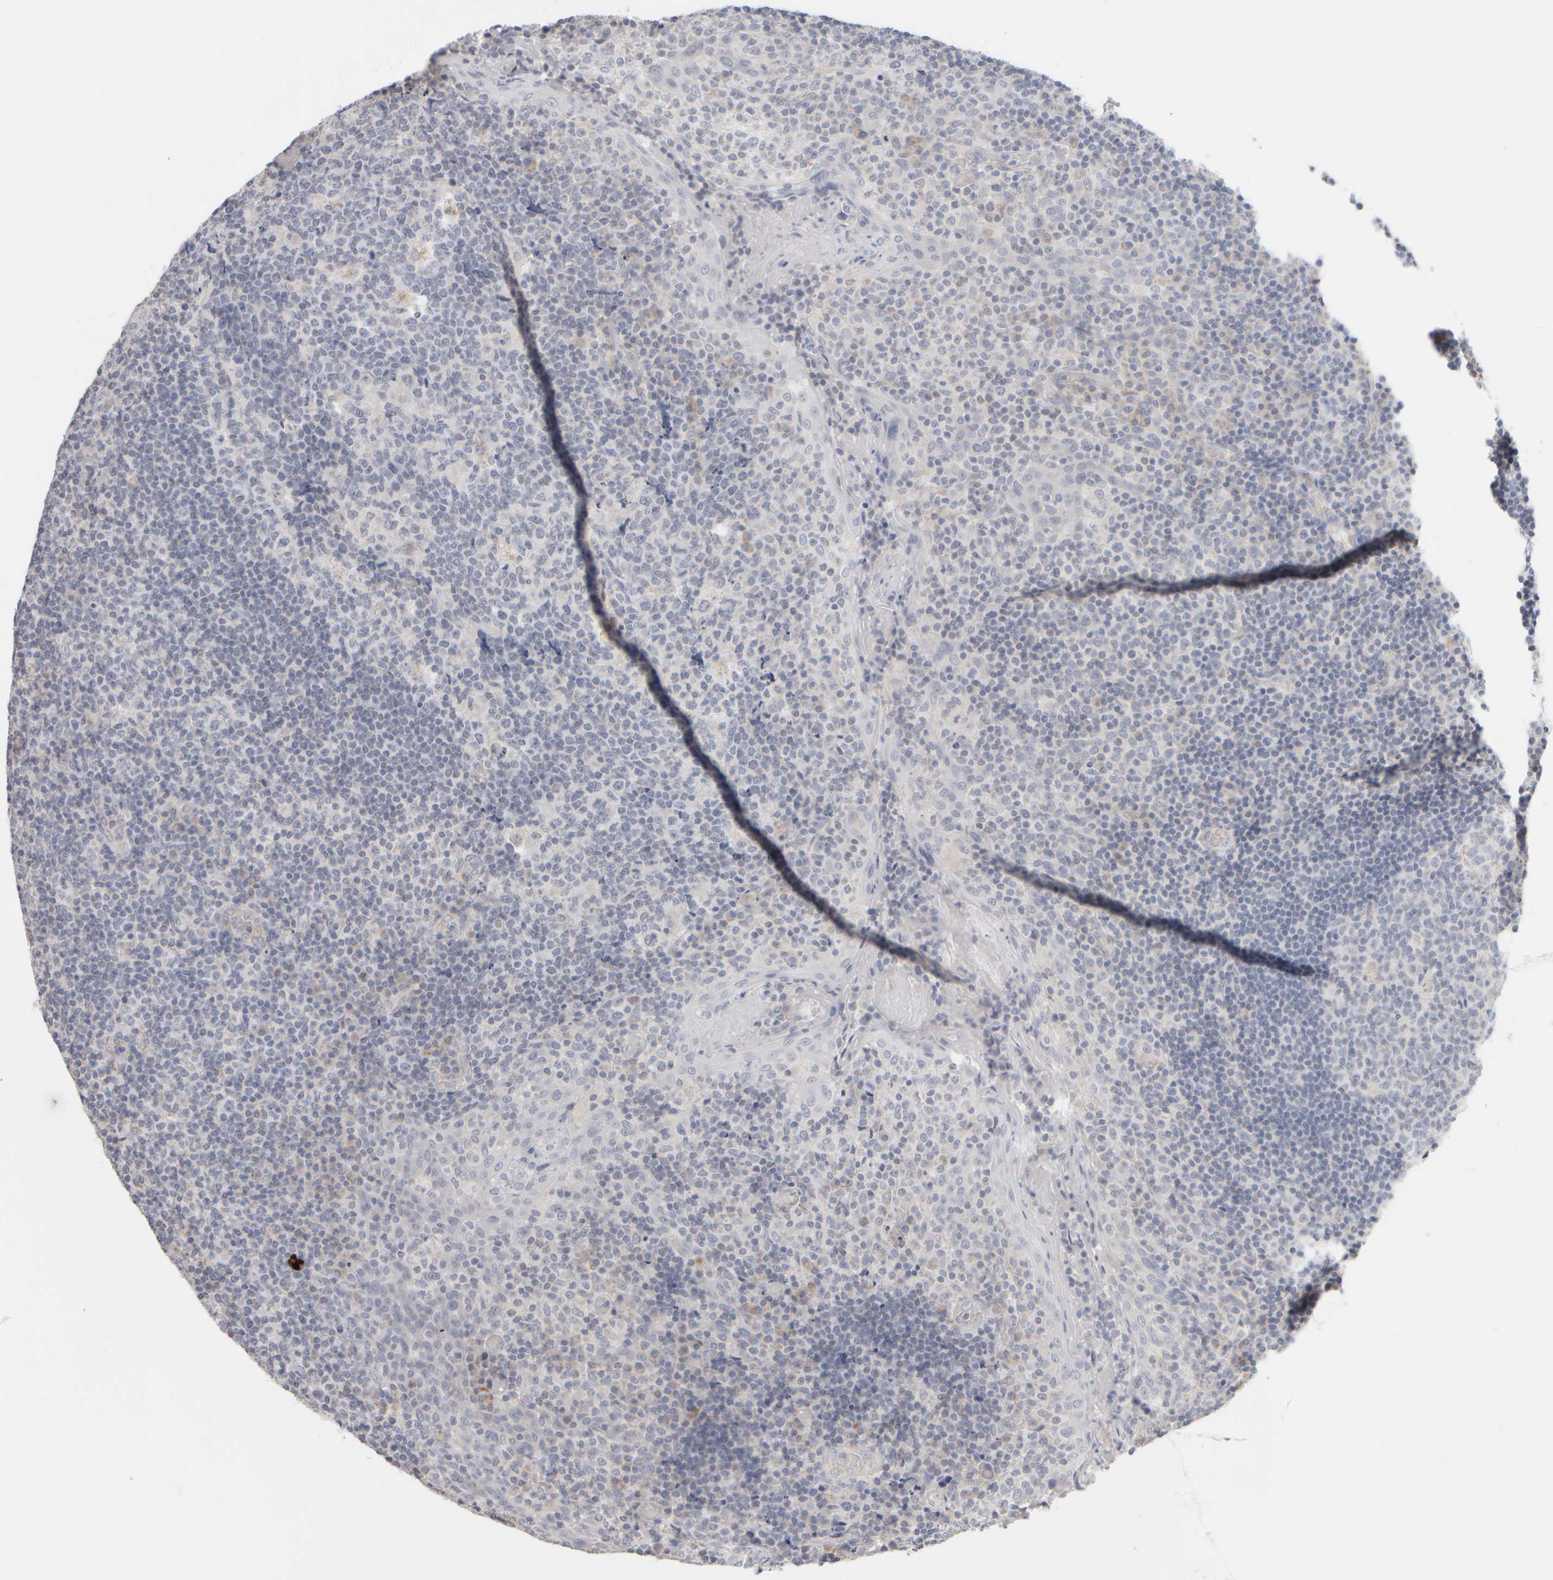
{"staining": {"intensity": "negative", "quantity": "none", "location": "none"}, "tissue": "tonsil", "cell_type": "Germinal center cells", "image_type": "normal", "snomed": [{"axis": "morphology", "description": "Normal tissue, NOS"}, {"axis": "topography", "description": "Tonsil"}], "caption": "Micrograph shows no protein staining in germinal center cells of benign tonsil. (Brightfield microscopy of DAB (3,3'-diaminobenzidine) immunohistochemistry at high magnification).", "gene": "ZNF112", "patient": {"sex": "female", "age": 19}}